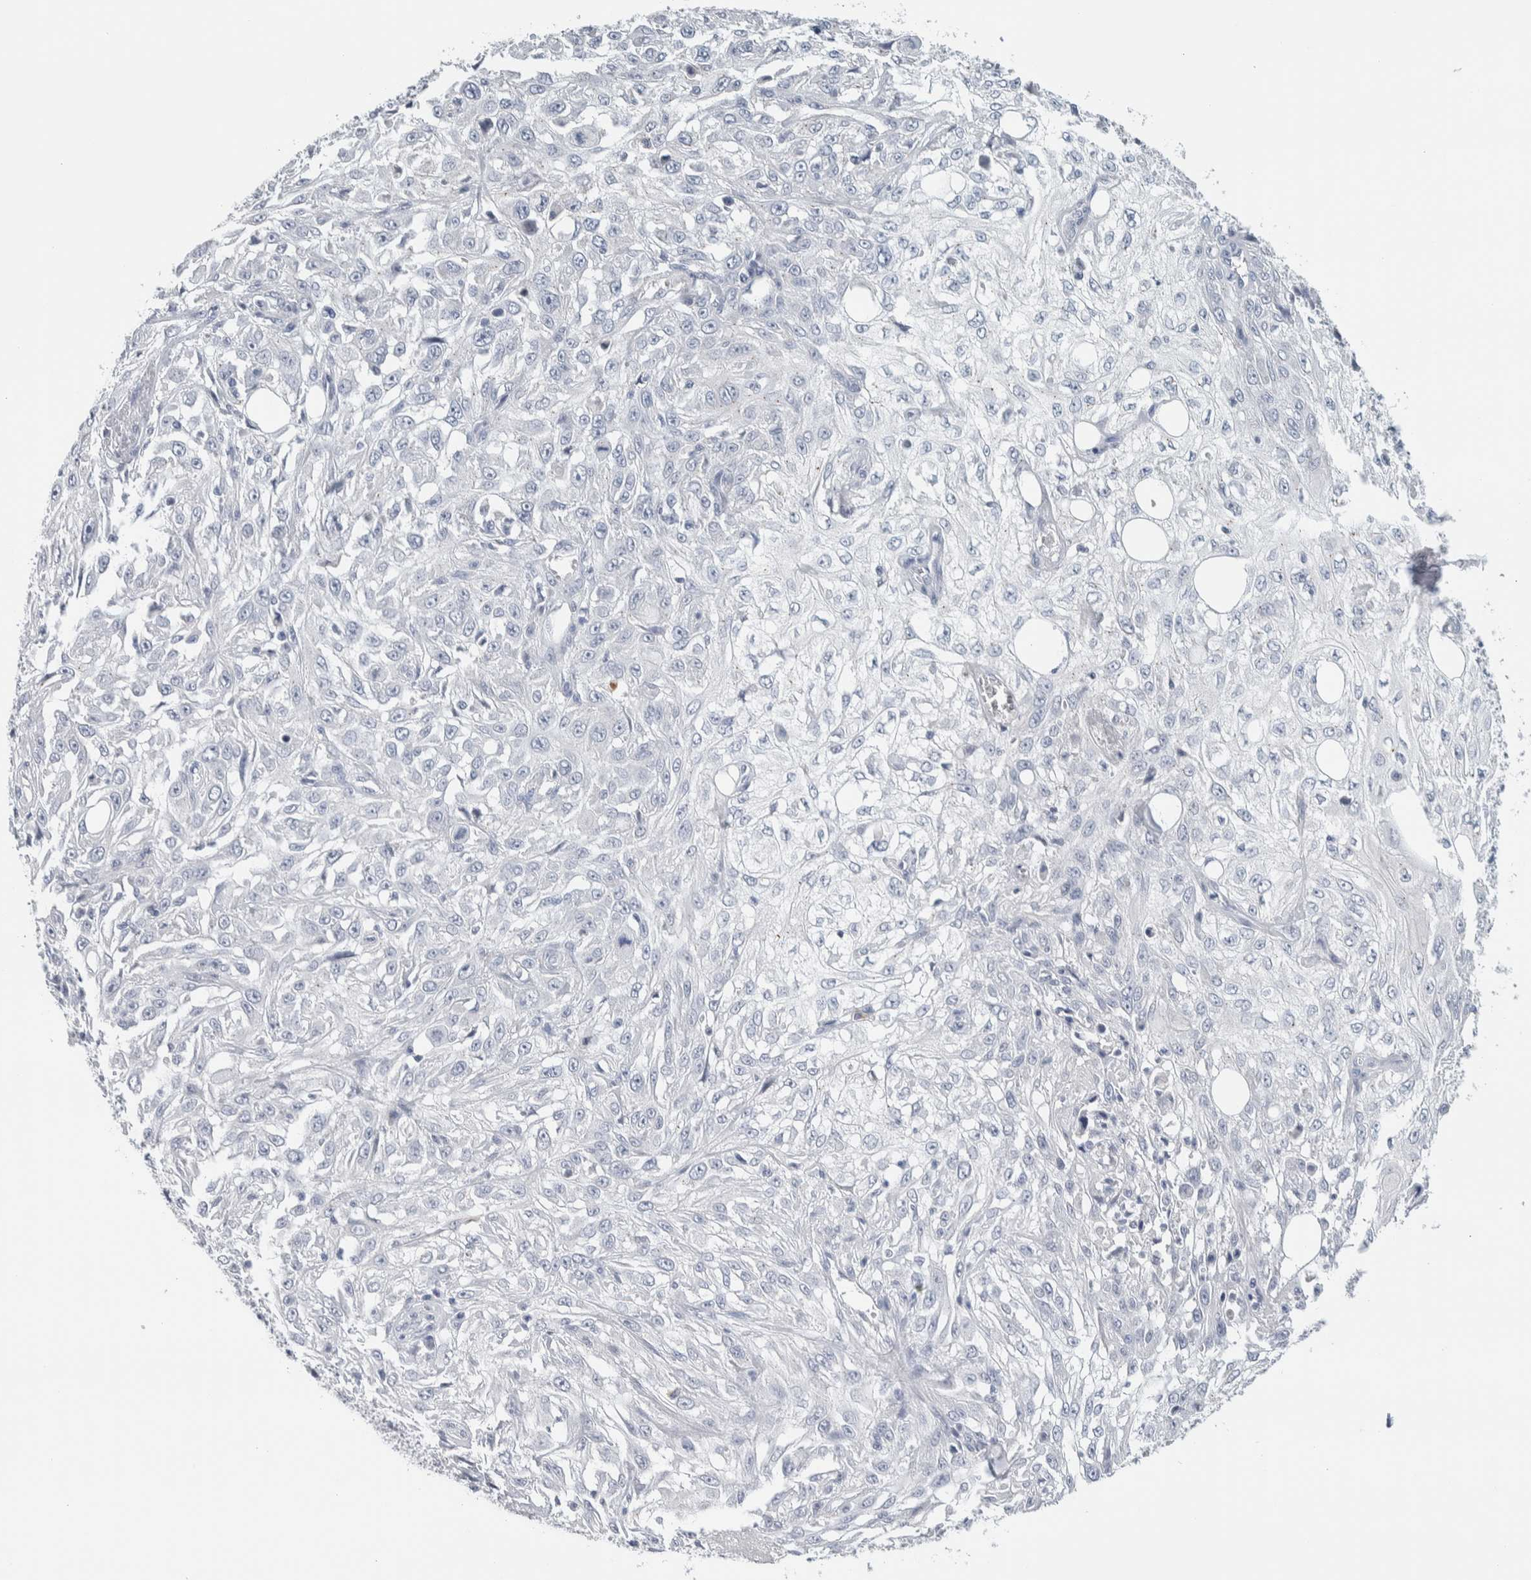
{"staining": {"intensity": "negative", "quantity": "none", "location": "none"}, "tissue": "skin cancer", "cell_type": "Tumor cells", "image_type": "cancer", "snomed": [{"axis": "morphology", "description": "Squamous cell carcinoma, NOS"}, {"axis": "topography", "description": "Skin"}], "caption": "Skin cancer (squamous cell carcinoma) was stained to show a protein in brown. There is no significant expression in tumor cells.", "gene": "SCN2A", "patient": {"sex": "male", "age": 75}}